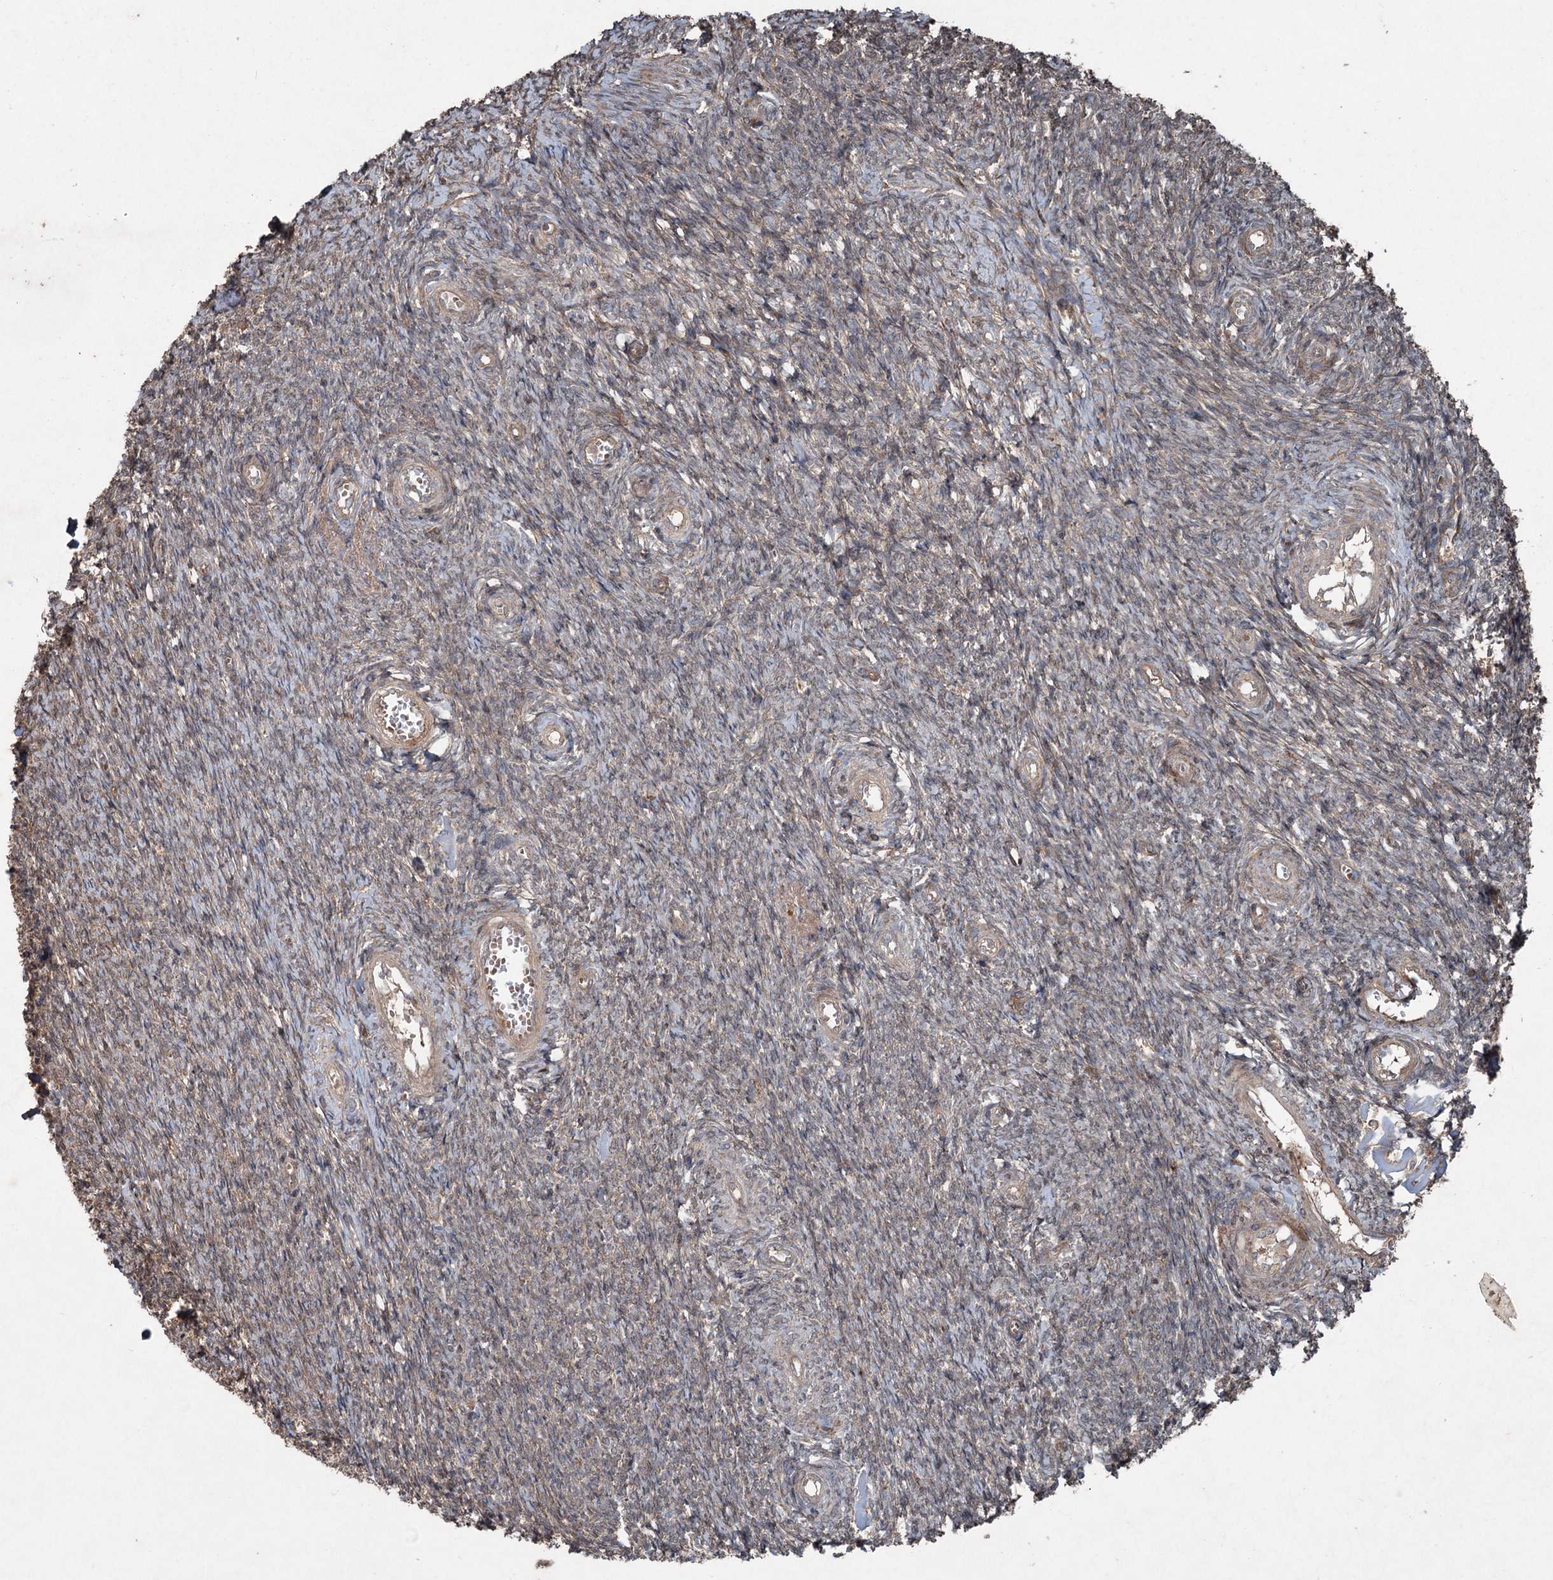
{"staining": {"intensity": "weak", "quantity": "25%-75%", "location": "cytoplasmic/membranous"}, "tissue": "ovary", "cell_type": "Ovarian stroma cells", "image_type": "normal", "snomed": [{"axis": "morphology", "description": "Normal tissue, NOS"}, {"axis": "topography", "description": "Ovary"}], "caption": "A low amount of weak cytoplasmic/membranous expression is identified in about 25%-75% of ovarian stroma cells in benign ovary. The protein is stained brown, and the nuclei are stained in blue (DAB (3,3'-diaminobenzidine) IHC with brightfield microscopy, high magnification).", "gene": "ALAS1", "patient": {"sex": "female", "age": 44}}